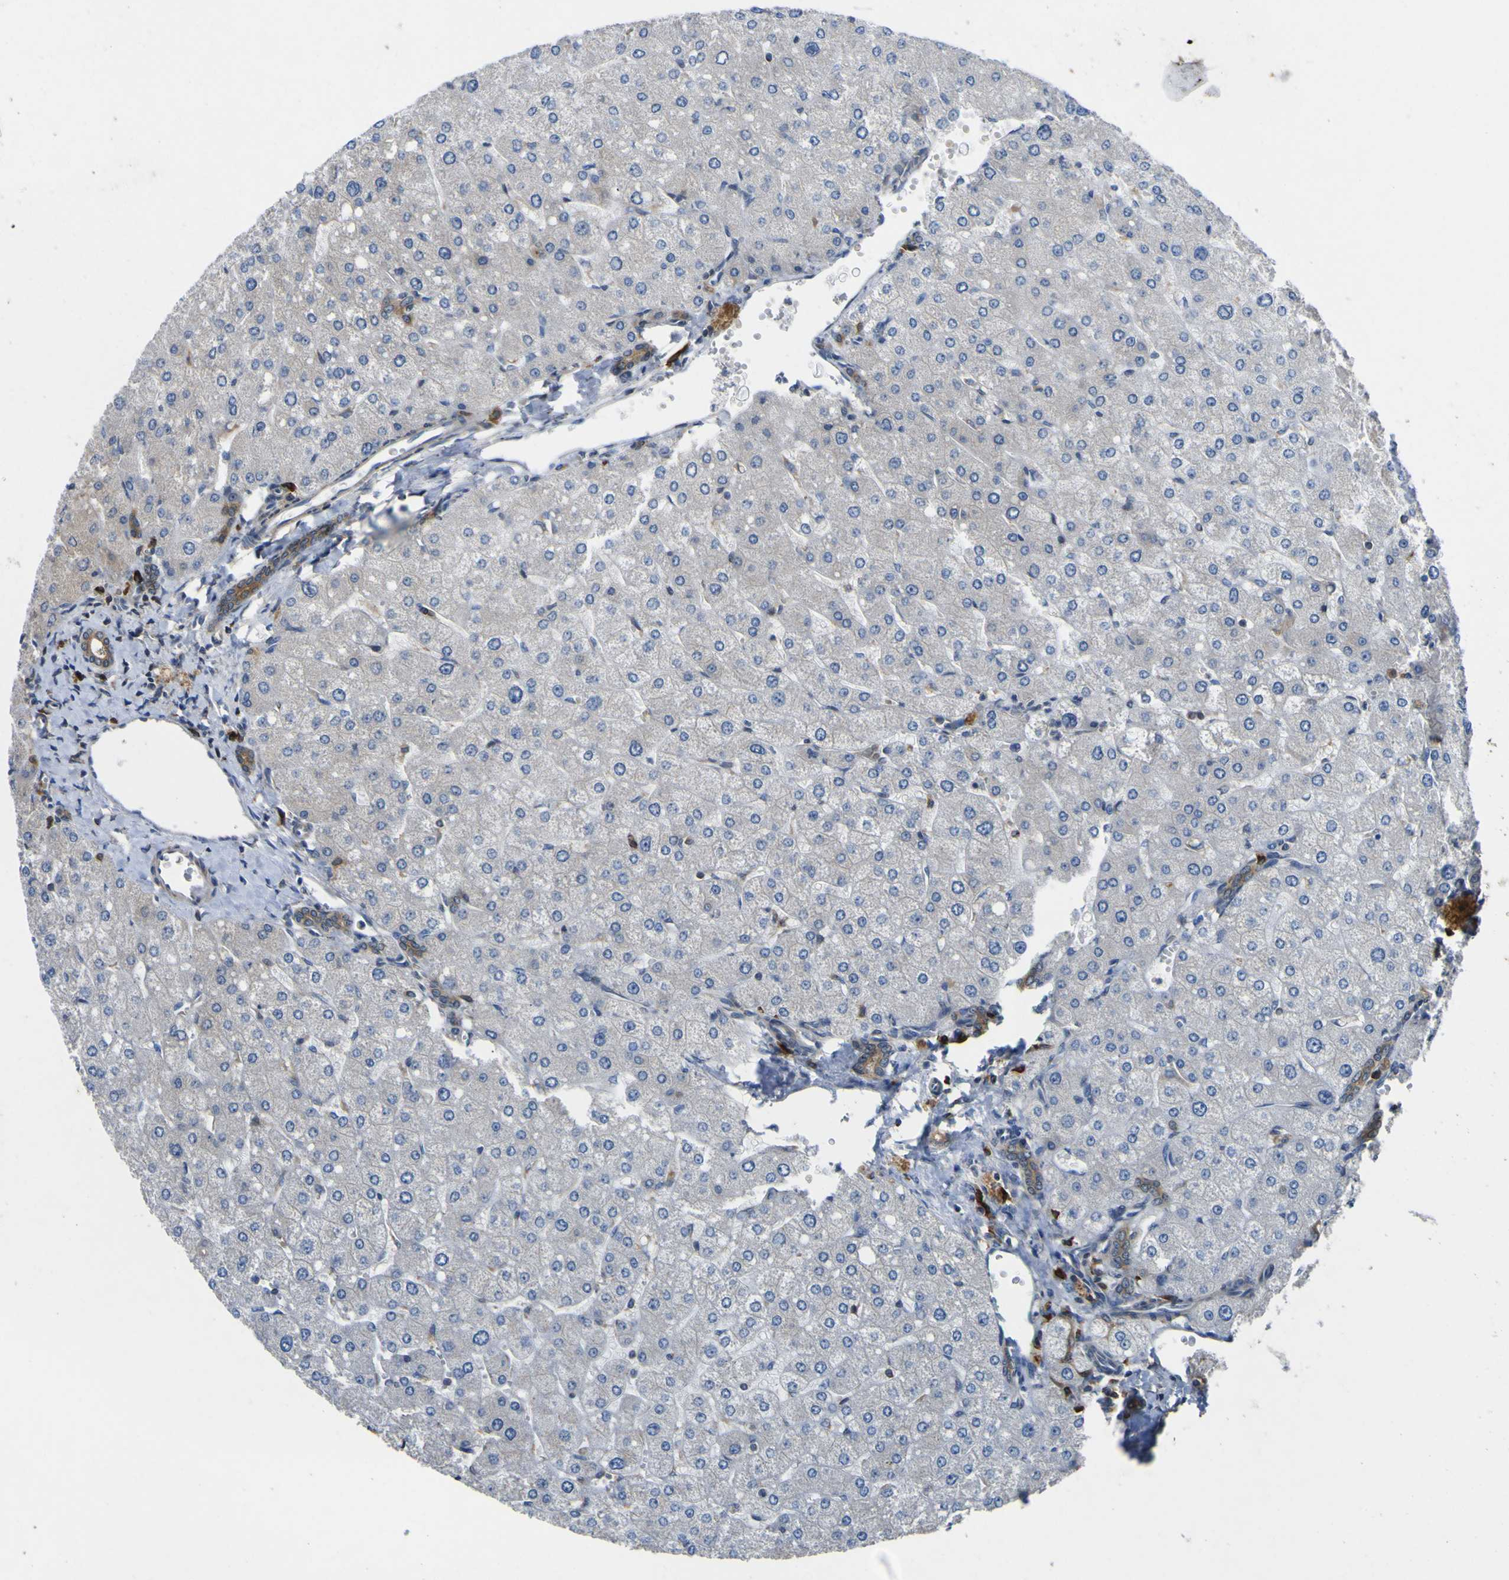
{"staining": {"intensity": "moderate", "quantity": ">75%", "location": "cytoplasmic/membranous"}, "tissue": "liver", "cell_type": "Cholangiocytes", "image_type": "normal", "snomed": [{"axis": "morphology", "description": "Normal tissue, NOS"}, {"axis": "topography", "description": "Liver"}], "caption": "Protein expression analysis of normal human liver reveals moderate cytoplasmic/membranous staining in about >75% of cholangiocytes. Ihc stains the protein in brown and the nuclei are stained blue.", "gene": "EML2", "patient": {"sex": "male", "age": 55}}